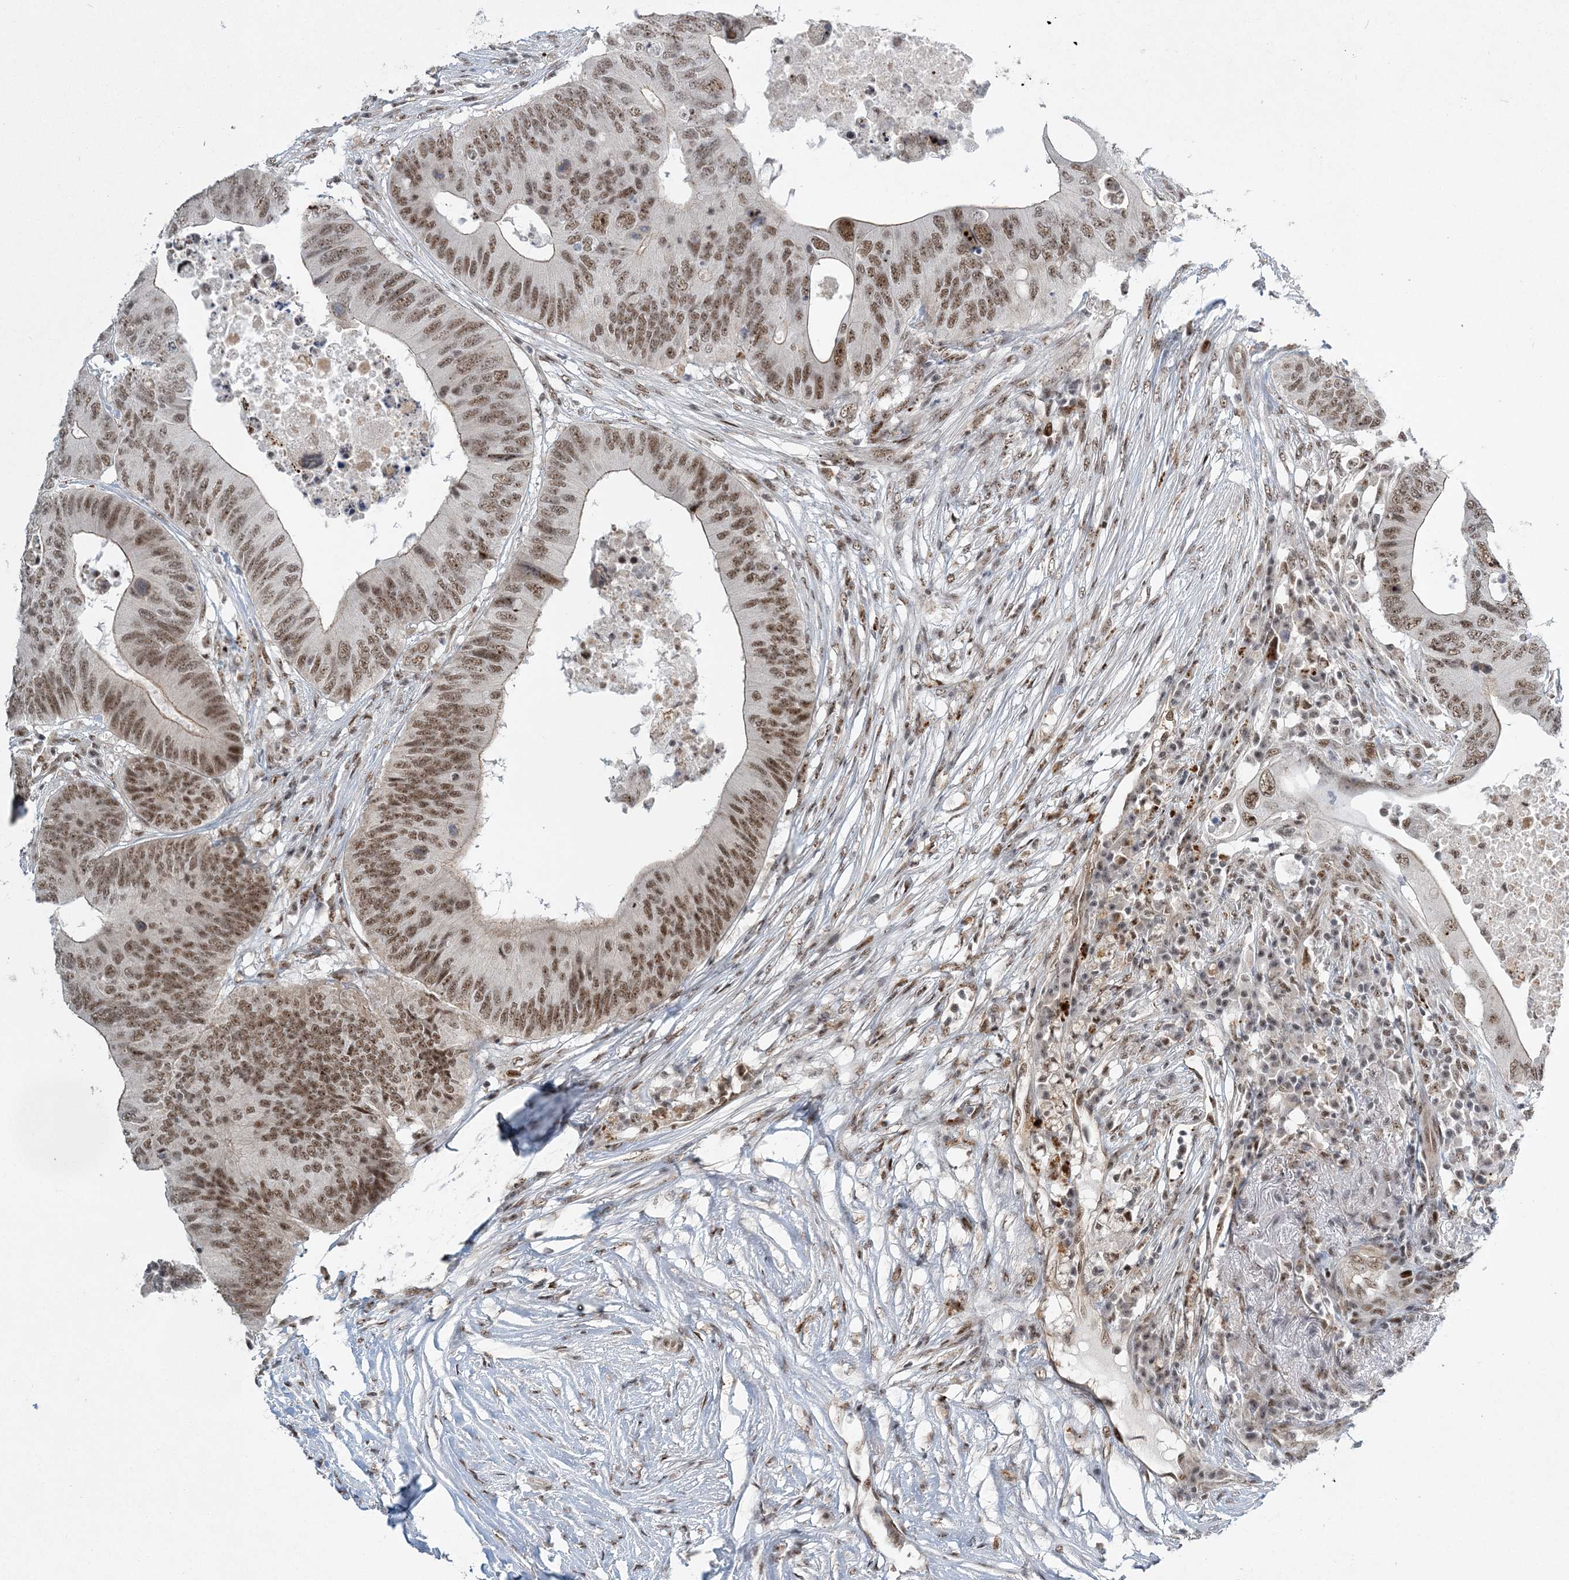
{"staining": {"intensity": "moderate", "quantity": ">75%", "location": "nuclear"}, "tissue": "colorectal cancer", "cell_type": "Tumor cells", "image_type": "cancer", "snomed": [{"axis": "morphology", "description": "Adenocarcinoma, NOS"}, {"axis": "topography", "description": "Colon"}], "caption": "Protein expression analysis of colorectal adenocarcinoma demonstrates moderate nuclear staining in approximately >75% of tumor cells.", "gene": "CWC22", "patient": {"sex": "male", "age": 71}}